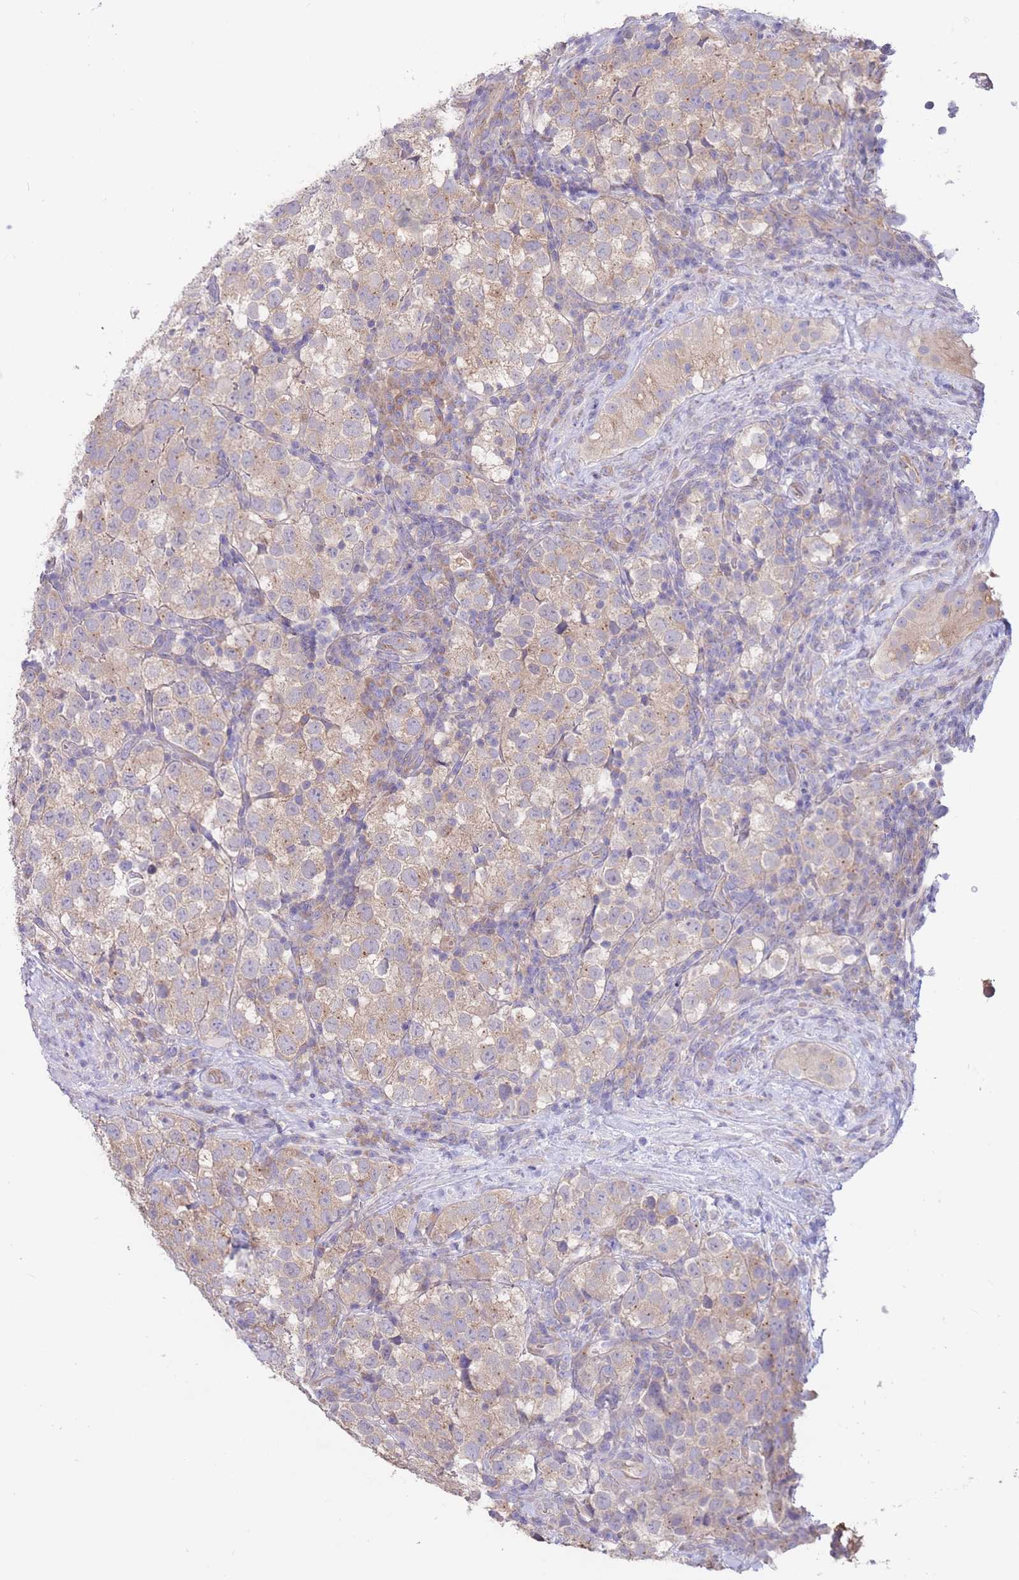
{"staining": {"intensity": "weak", "quantity": ">75%", "location": "cytoplasmic/membranous"}, "tissue": "testis cancer", "cell_type": "Tumor cells", "image_type": "cancer", "snomed": [{"axis": "morphology", "description": "Seminoma, NOS"}, {"axis": "topography", "description": "Testis"}], "caption": "This photomicrograph shows testis cancer stained with immunohistochemistry (IHC) to label a protein in brown. The cytoplasmic/membranous of tumor cells show weak positivity for the protein. Nuclei are counter-stained blue.", "gene": "ALS2CL", "patient": {"sex": "male", "age": 34}}